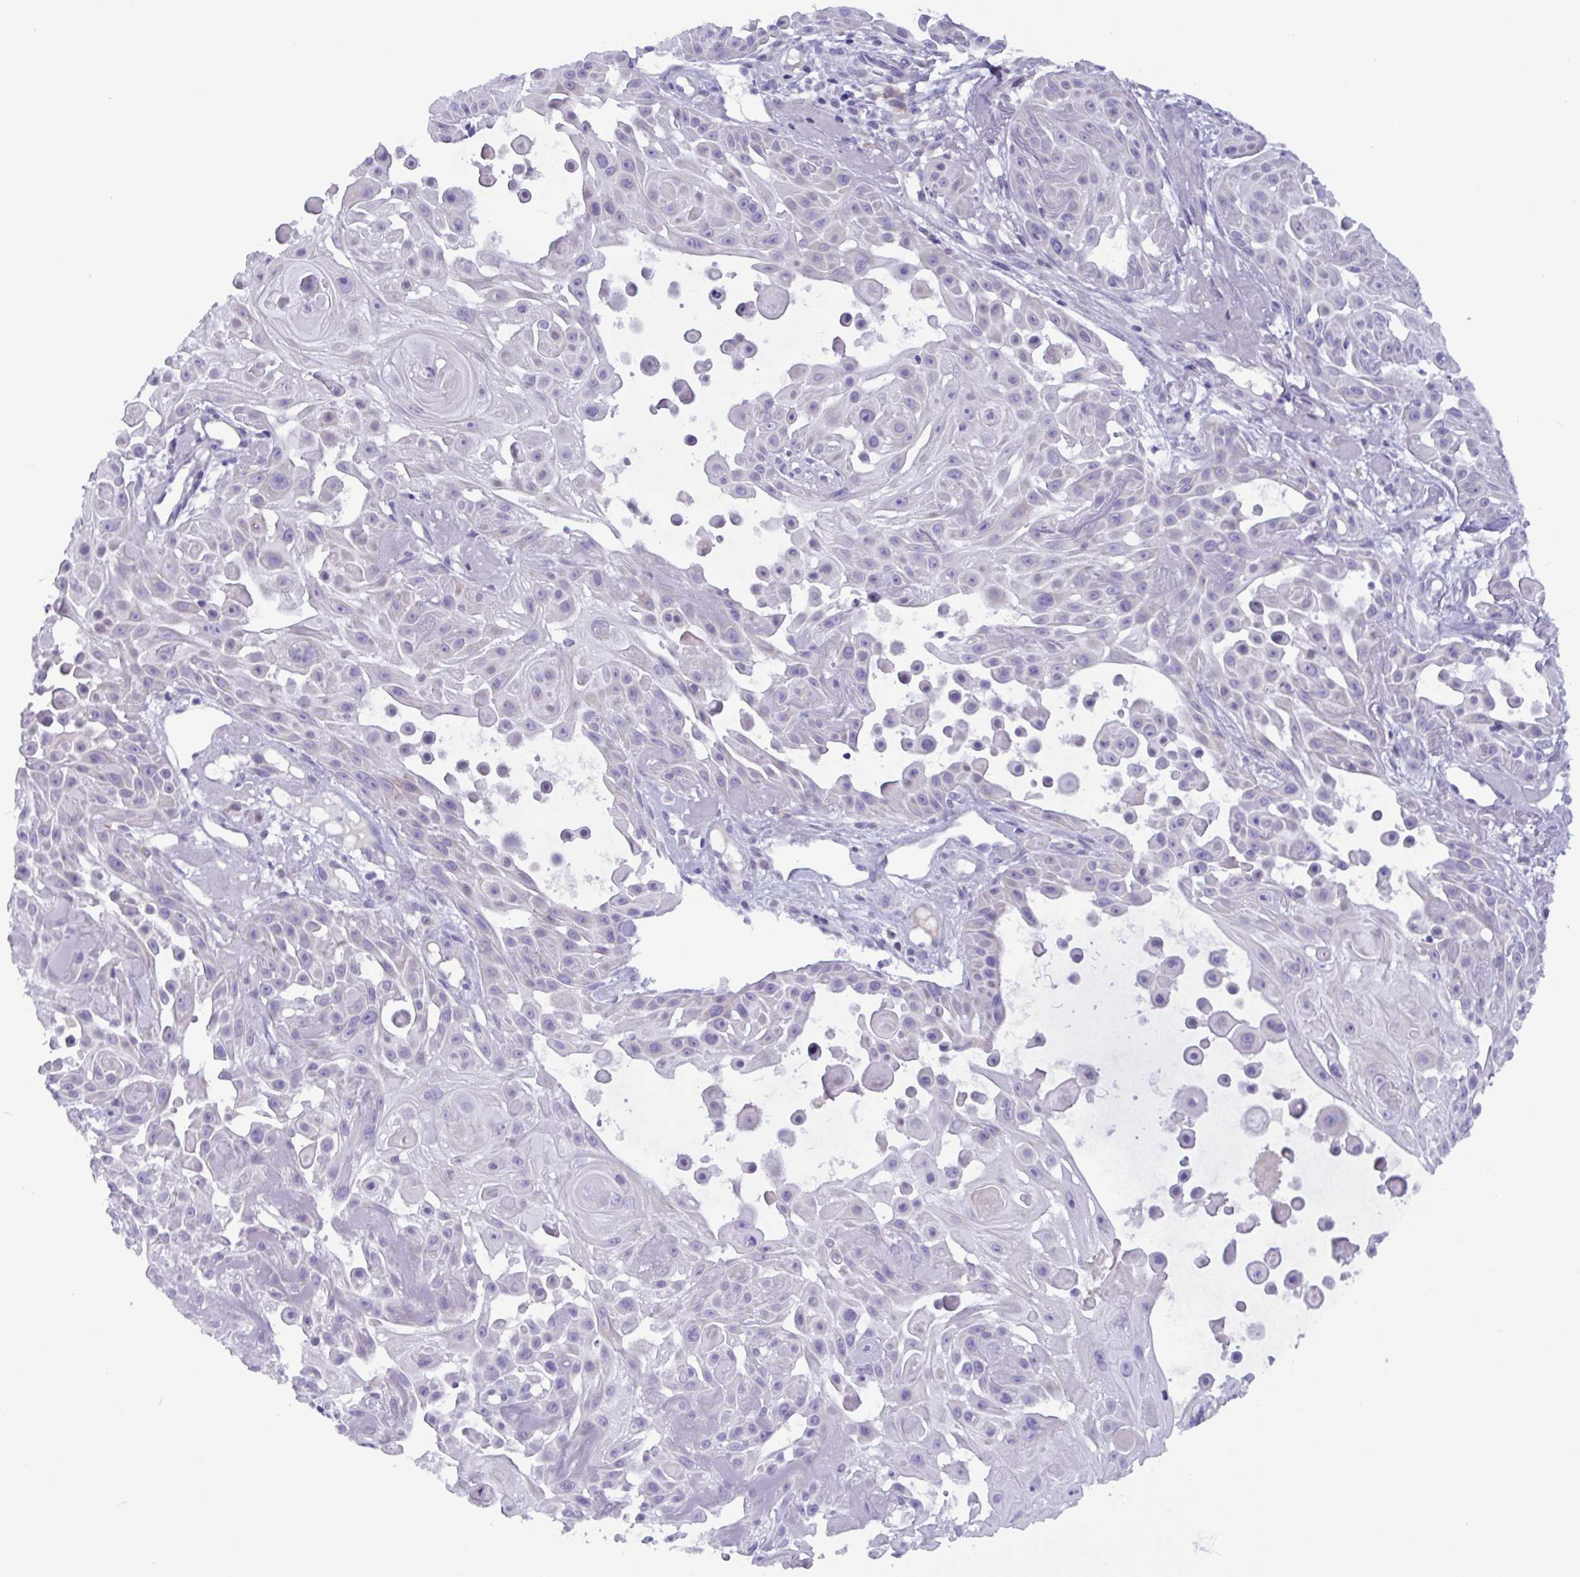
{"staining": {"intensity": "negative", "quantity": "none", "location": "none"}, "tissue": "skin cancer", "cell_type": "Tumor cells", "image_type": "cancer", "snomed": [{"axis": "morphology", "description": "Squamous cell carcinoma, NOS"}, {"axis": "topography", "description": "Skin"}], "caption": "This is an immunohistochemistry photomicrograph of skin squamous cell carcinoma. There is no expression in tumor cells.", "gene": "SREBF1", "patient": {"sex": "male", "age": 91}}